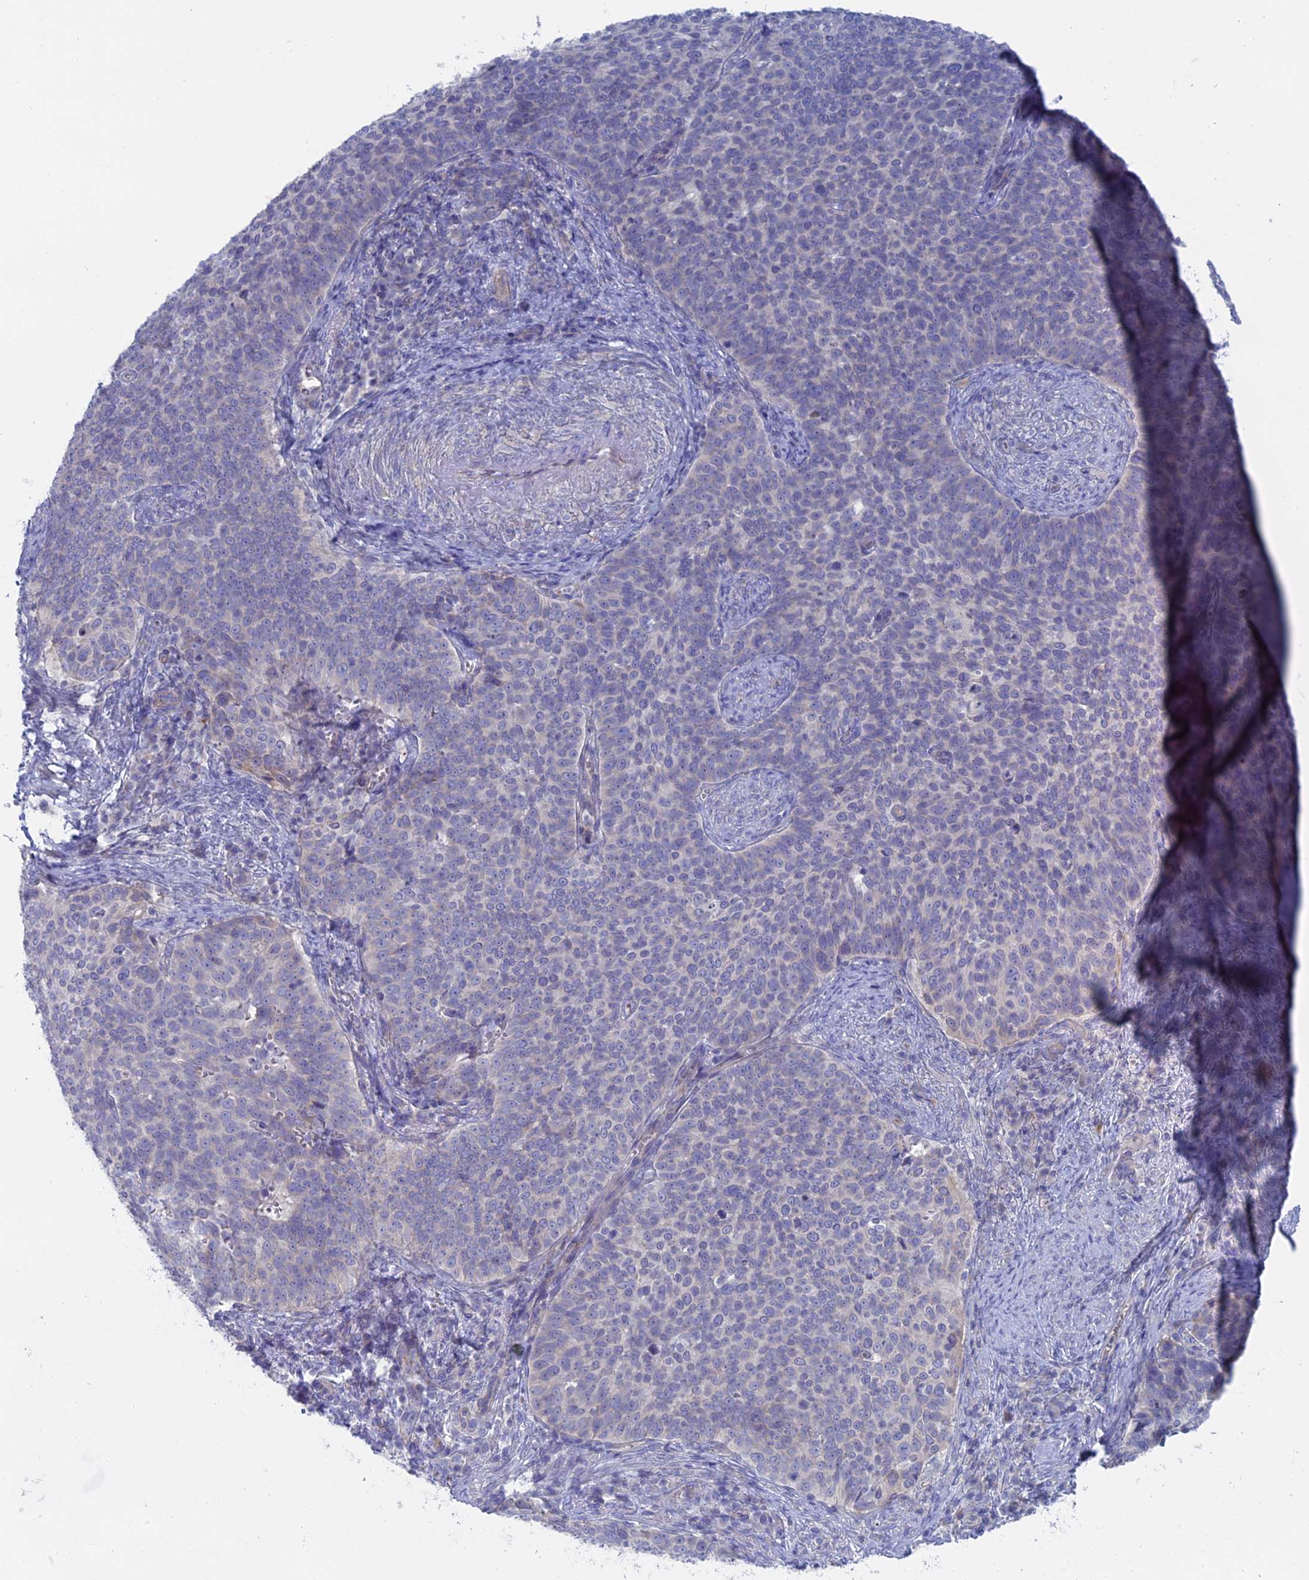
{"staining": {"intensity": "negative", "quantity": "none", "location": "none"}, "tissue": "cervical cancer", "cell_type": "Tumor cells", "image_type": "cancer", "snomed": [{"axis": "morphology", "description": "Normal tissue, NOS"}, {"axis": "morphology", "description": "Squamous cell carcinoma, NOS"}, {"axis": "topography", "description": "Cervix"}], "caption": "Cervical cancer stained for a protein using IHC displays no expression tumor cells.", "gene": "TBC1D30", "patient": {"sex": "female", "age": 39}}